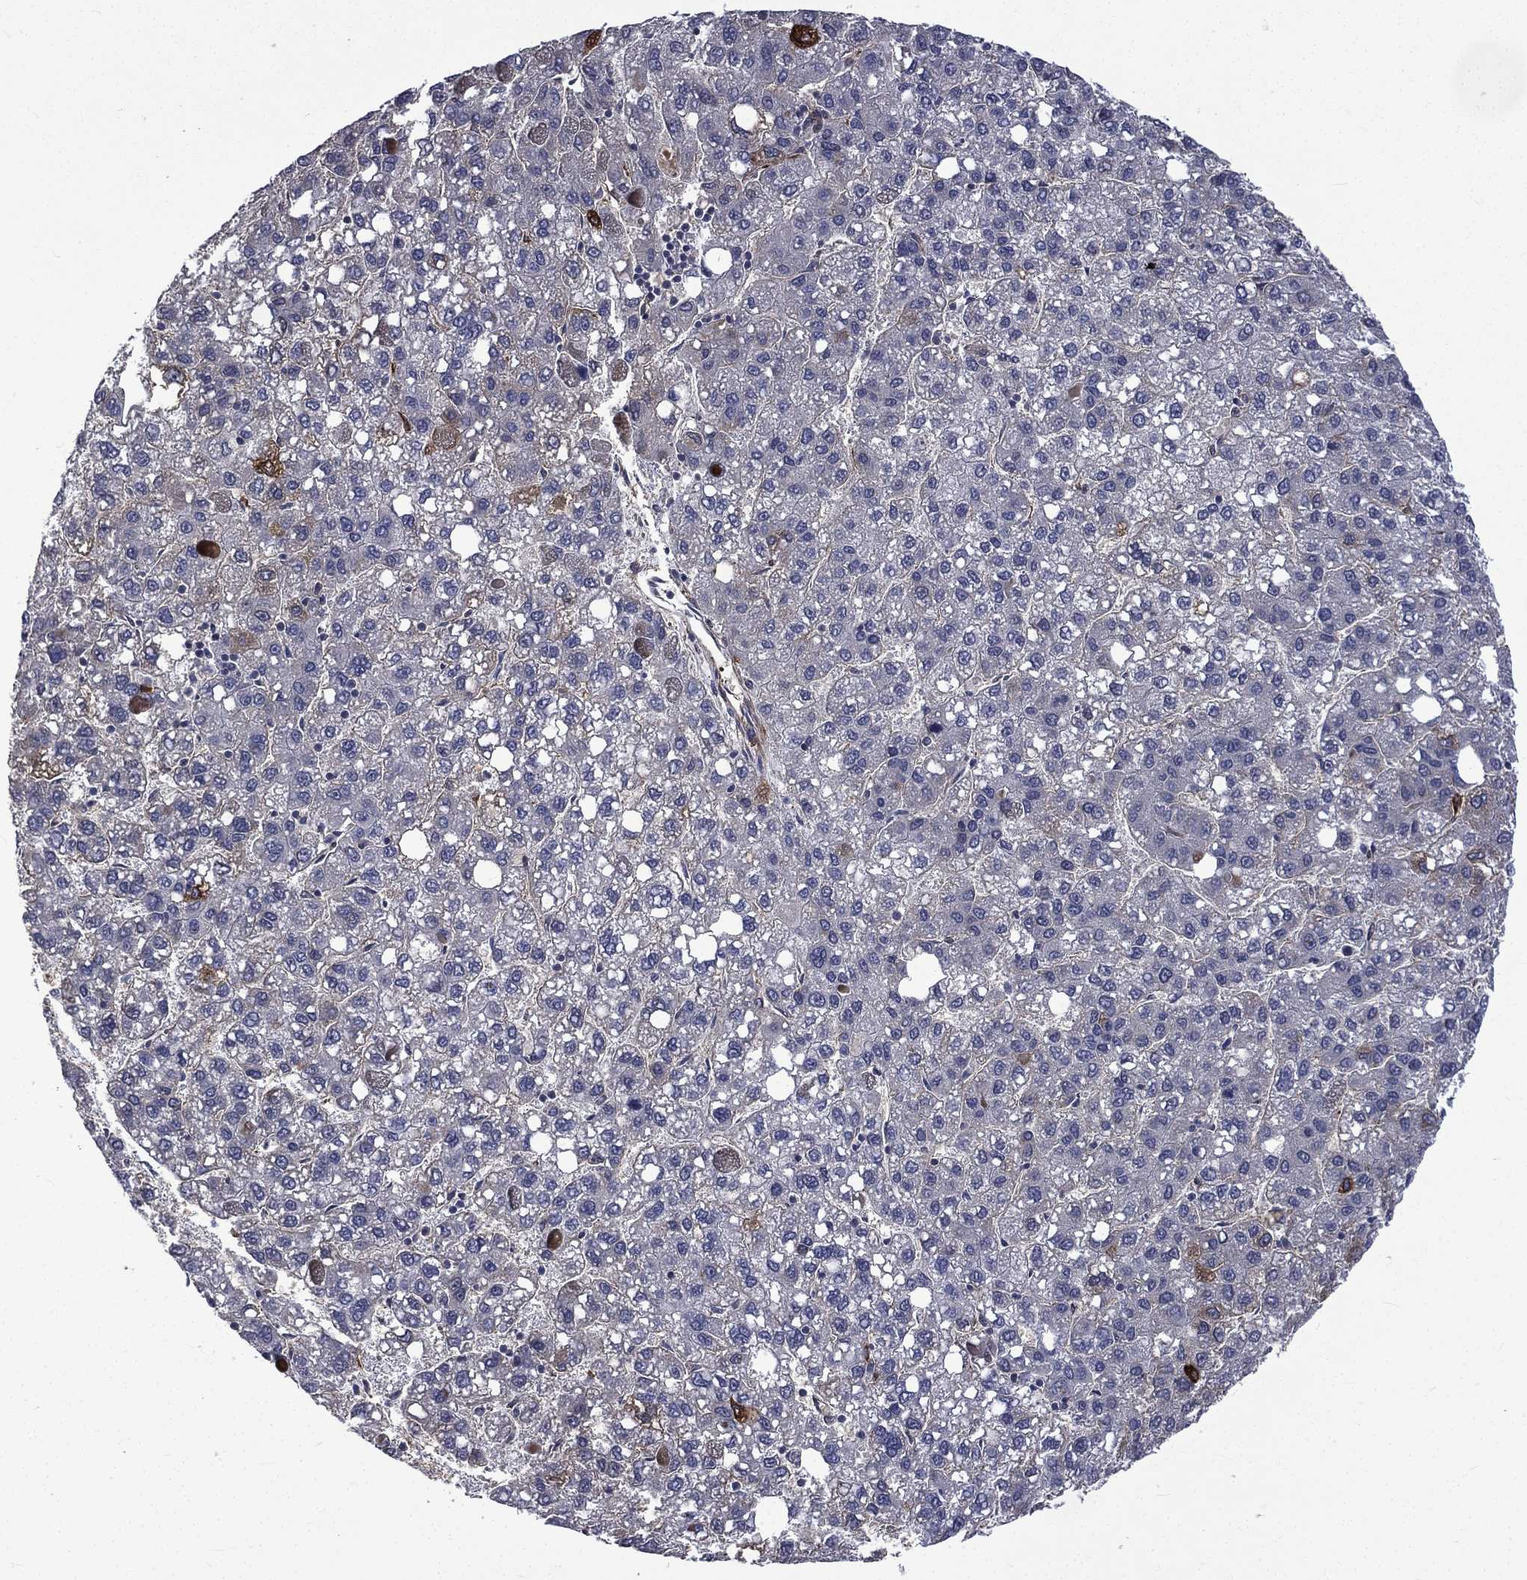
{"staining": {"intensity": "negative", "quantity": "none", "location": "none"}, "tissue": "liver cancer", "cell_type": "Tumor cells", "image_type": "cancer", "snomed": [{"axis": "morphology", "description": "Carcinoma, Hepatocellular, NOS"}, {"axis": "topography", "description": "Liver"}], "caption": "Immunohistochemistry image of neoplastic tissue: human liver cancer stained with DAB shows no significant protein staining in tumor cells.", "gene": "PPFIBP1", "patient": {"sex": "female", "age": 82}}